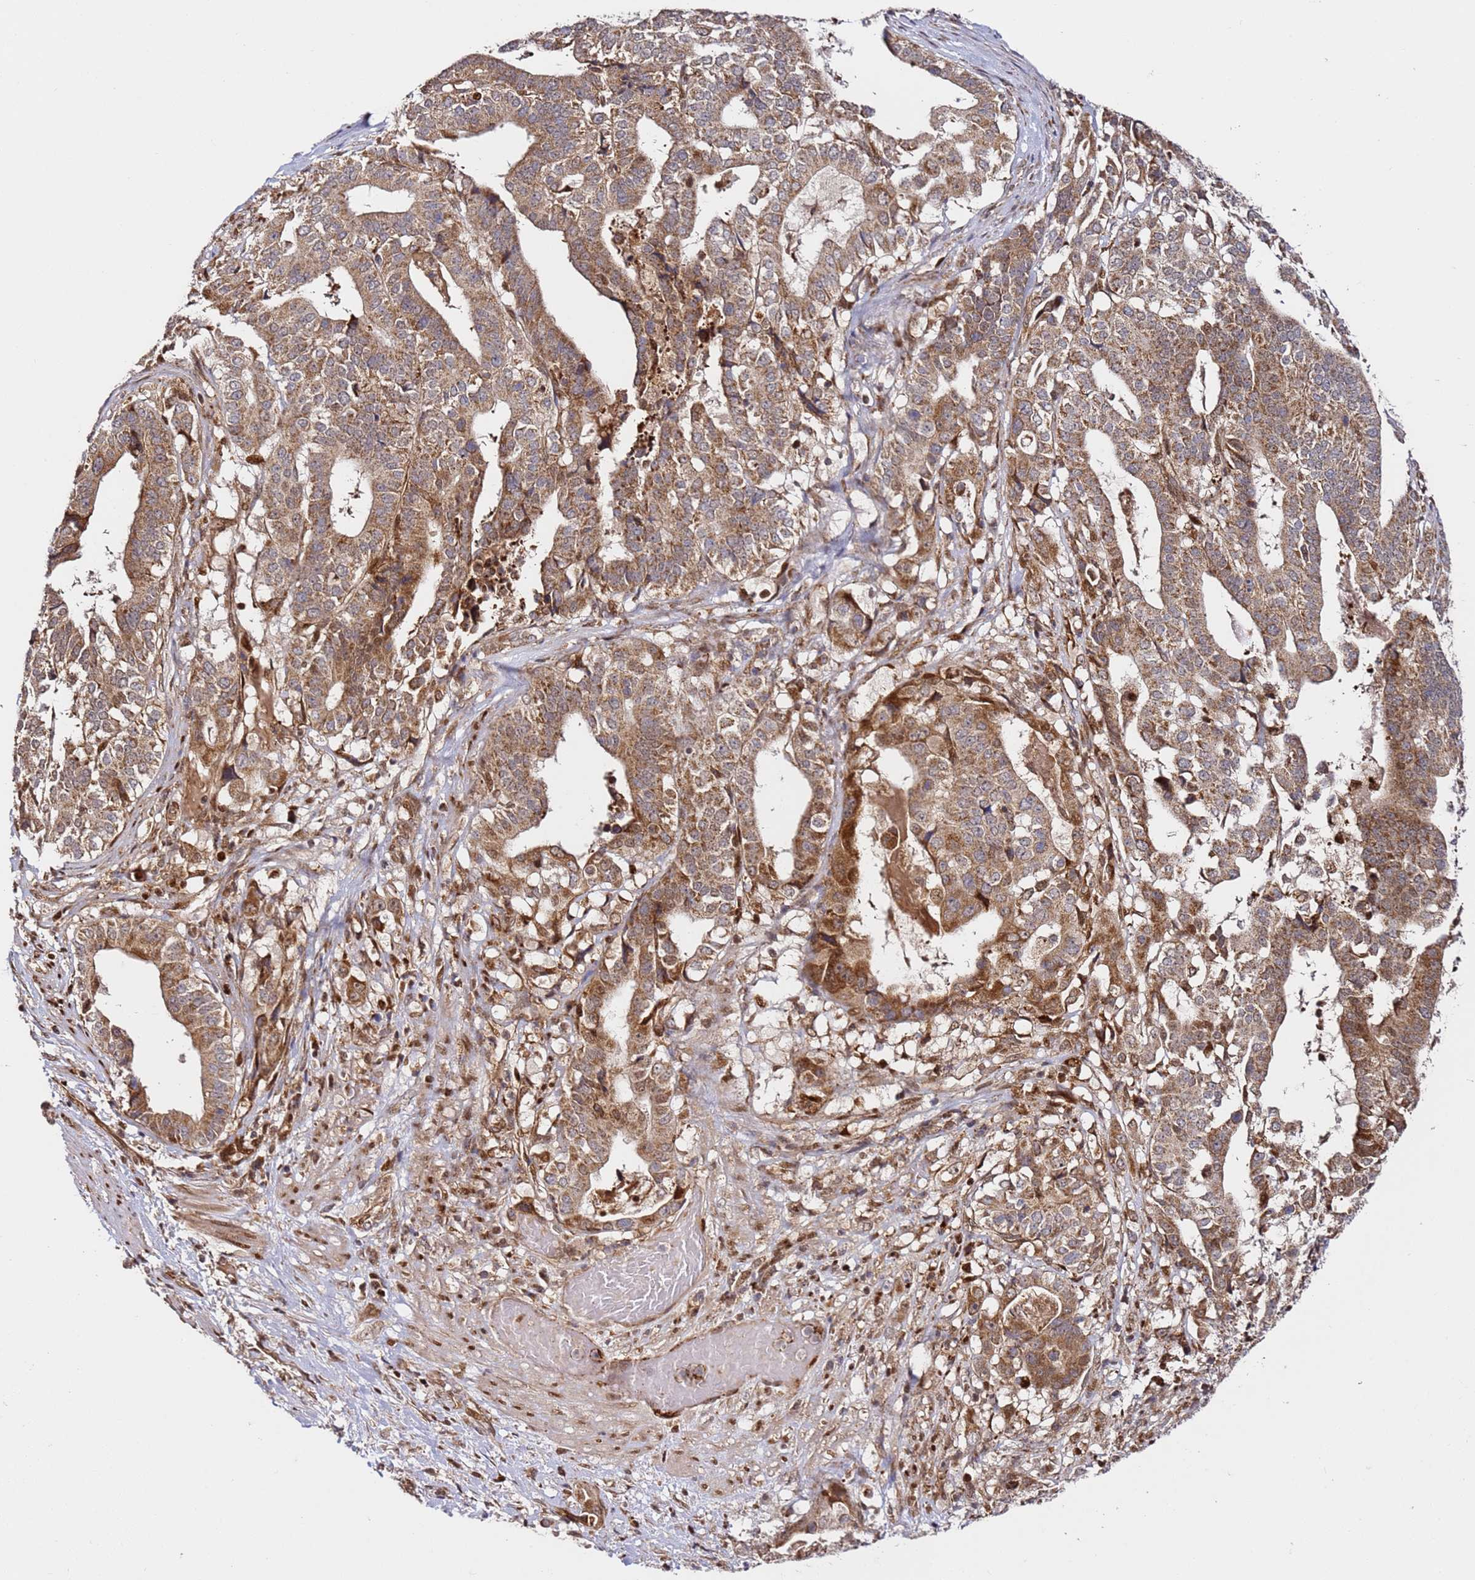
{"staining": {"intensity": "moderate", "quantity": ">75%", "location": "cytoplasmic/membranous"}, "tissue": "stomach cancer", "cell_type": "Tumor cells", "image_type": "cancer", "snomed": [{"axis": "morphology", "description": "Adenocarcinoma, NOS"}, {"axis": "topography", "description": "Stomach"}], "caption": "The micrograph demonstrates immunohistochemical staining of stomach cancer. There is moderate cytoplasmic/membranous positivity is seen in approximately >75% of tumor cells. (DAB (3,3'-diaminobenzidine) IHC, brown staining for protein, blue staining for nuclei).", "gene": "SMOX", "patient": {"sex": "male", "age": 48}}